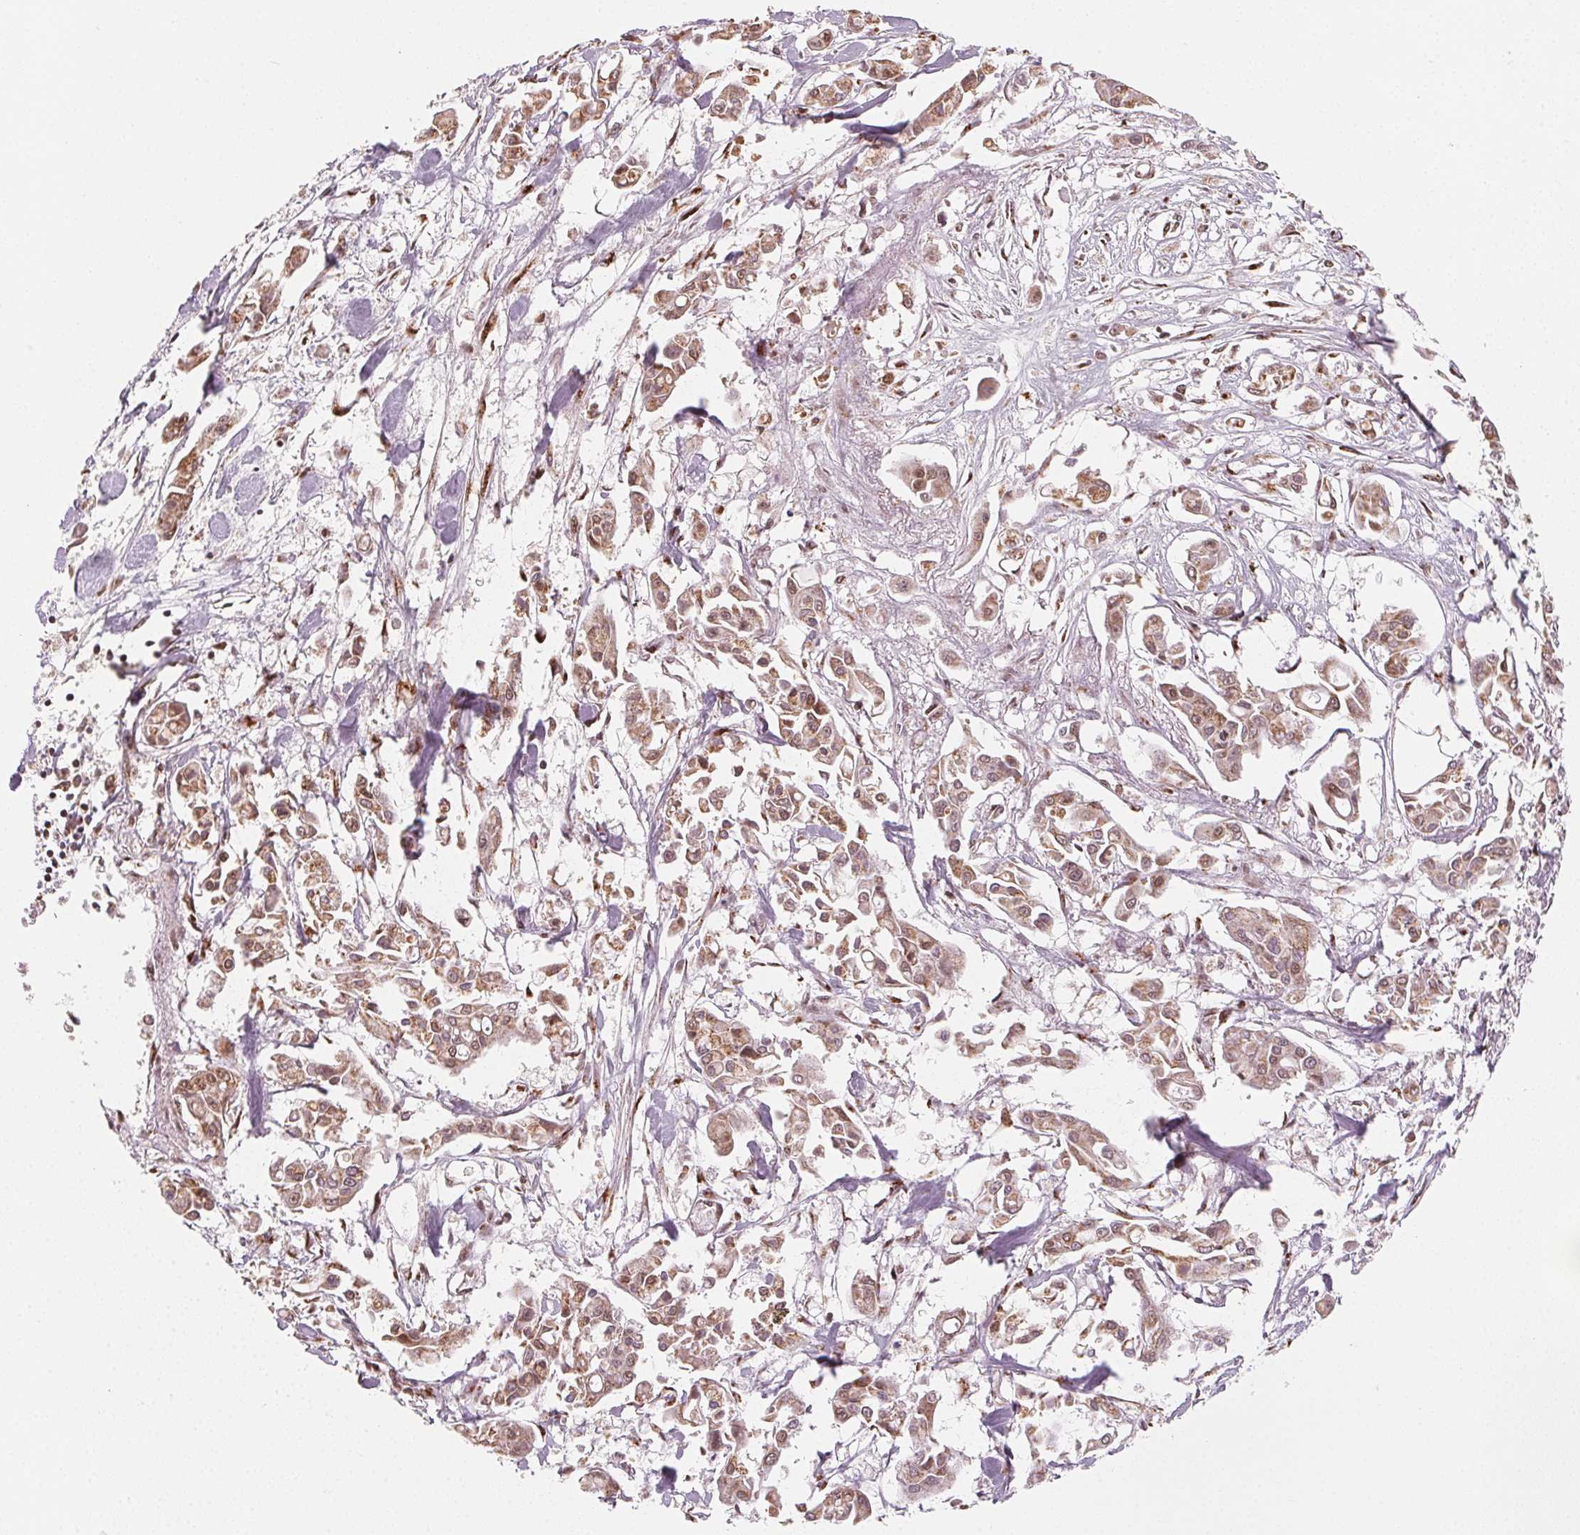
{"staining": {"intensity": "moderate", "quantity": ">75%", "location": "cytoplasmic/membranous,nuclear"}, "tissue": "pancreatic cancer", "cell_type": "Tumor cells", "image_type": "cancer", "snomed": [{"axis": "morphology", "description": "Adenocarcinoma, NOS"}, {"axis": "topography", "description": "Pancreas"}], "caption": "A histopathology image of pancreatic cancer (adenocarcinoma) stained for a protein demonstrates moderate cytoplasmic/membranous and nuclear brown staining in tumor cells. The staining was performed using DAB (3,3'-diaminobenzidine) to visualize the protein expression in brown, while the nuclei were stained in blue with hematoxylin (Magnification: 20x).", "gene": "TOPORS", "patient": {"sex": "male", "age": 61}}